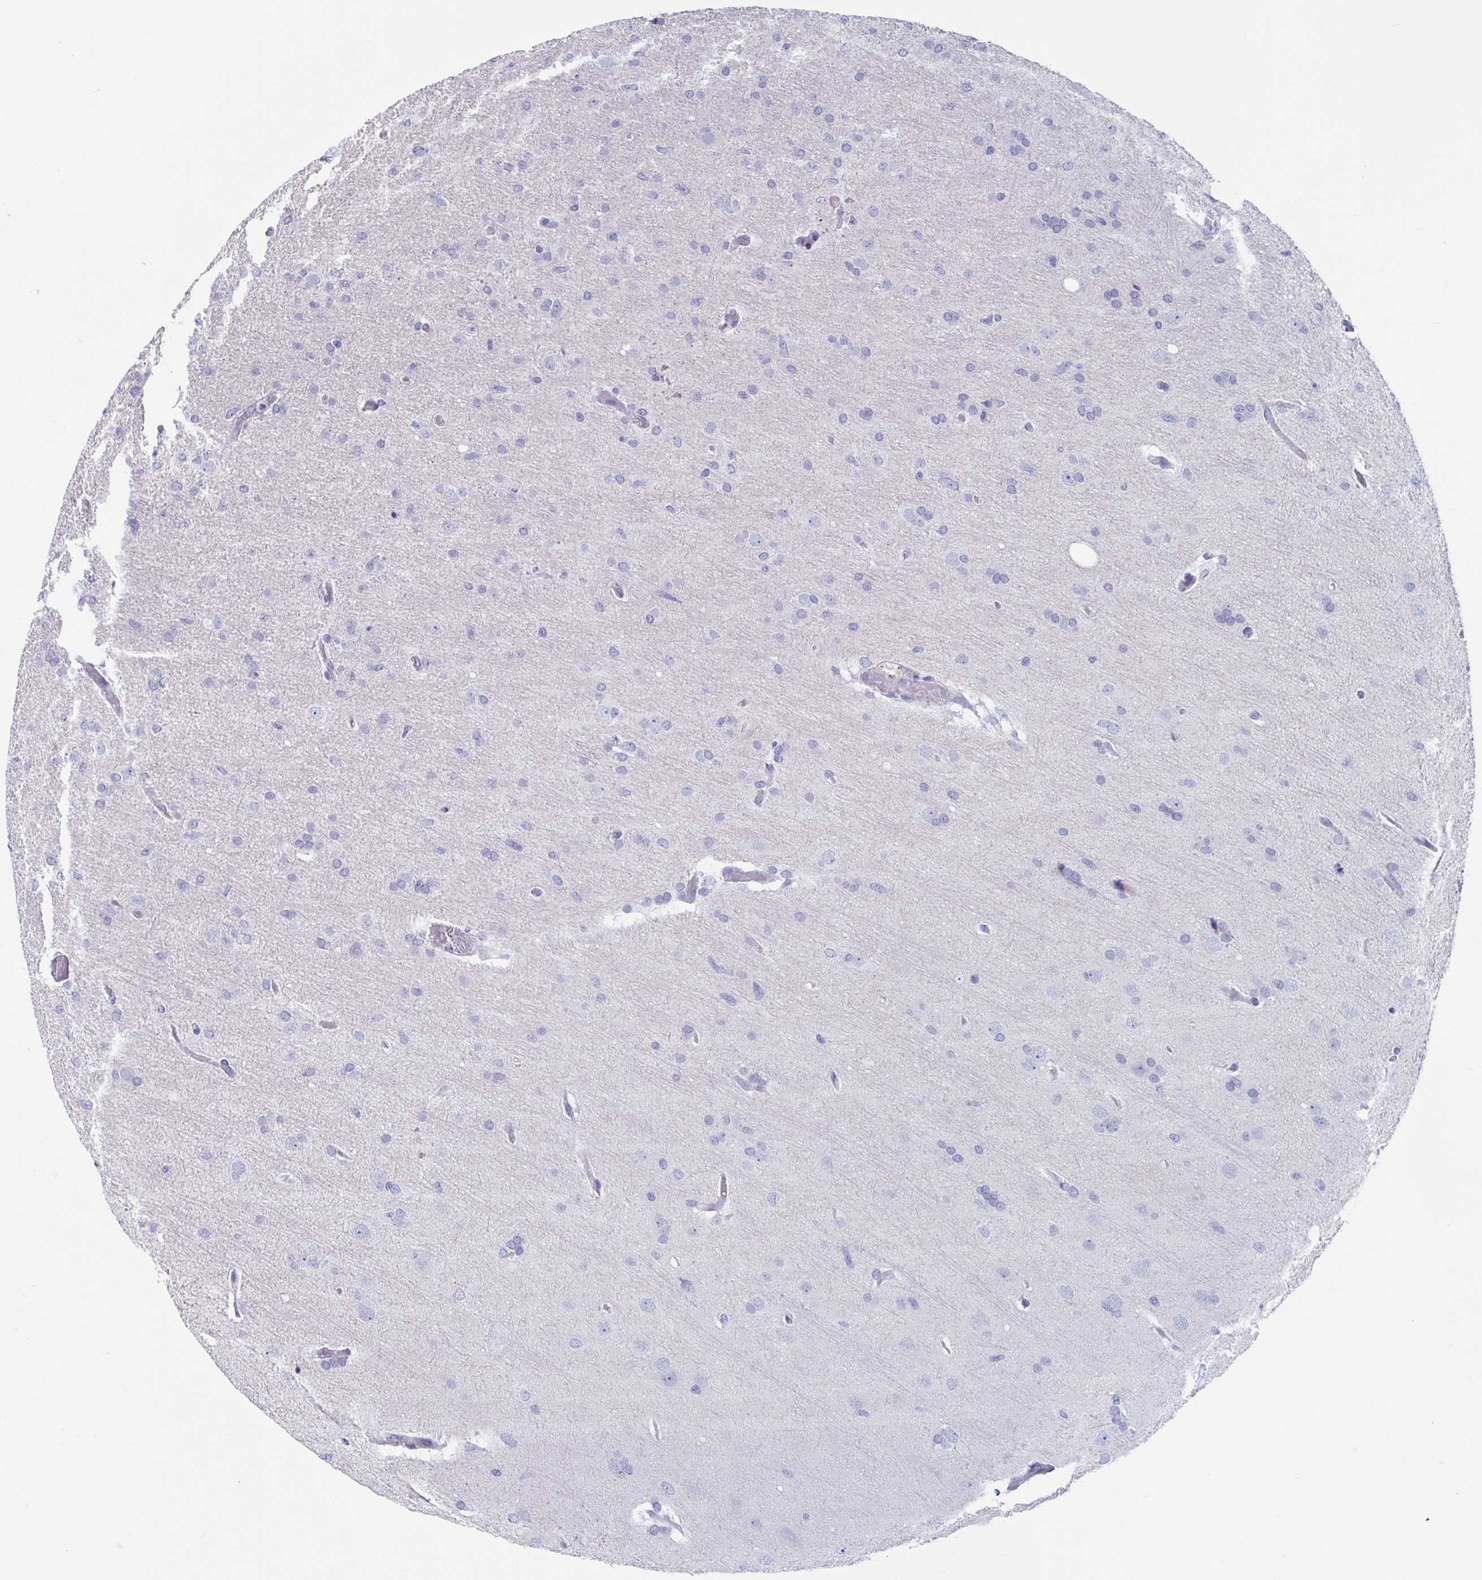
{"staining": {"intensity": "negative", "quantity": "none", "location": "none"}, "tissue": "glioma", "cell_type": "Tumor cells", "image_type": "cancer", "snomed": [{"axis": "morphology", "description": "Glioma, malignant, High grade"}, {"axis": "topography", "description": "Brain"}], "caption": "Protein analysis of glioma exhibits no significant expression in tumor cells.", "gene": "DPEP3", "patient": {"sex": "male", "age": 53}}